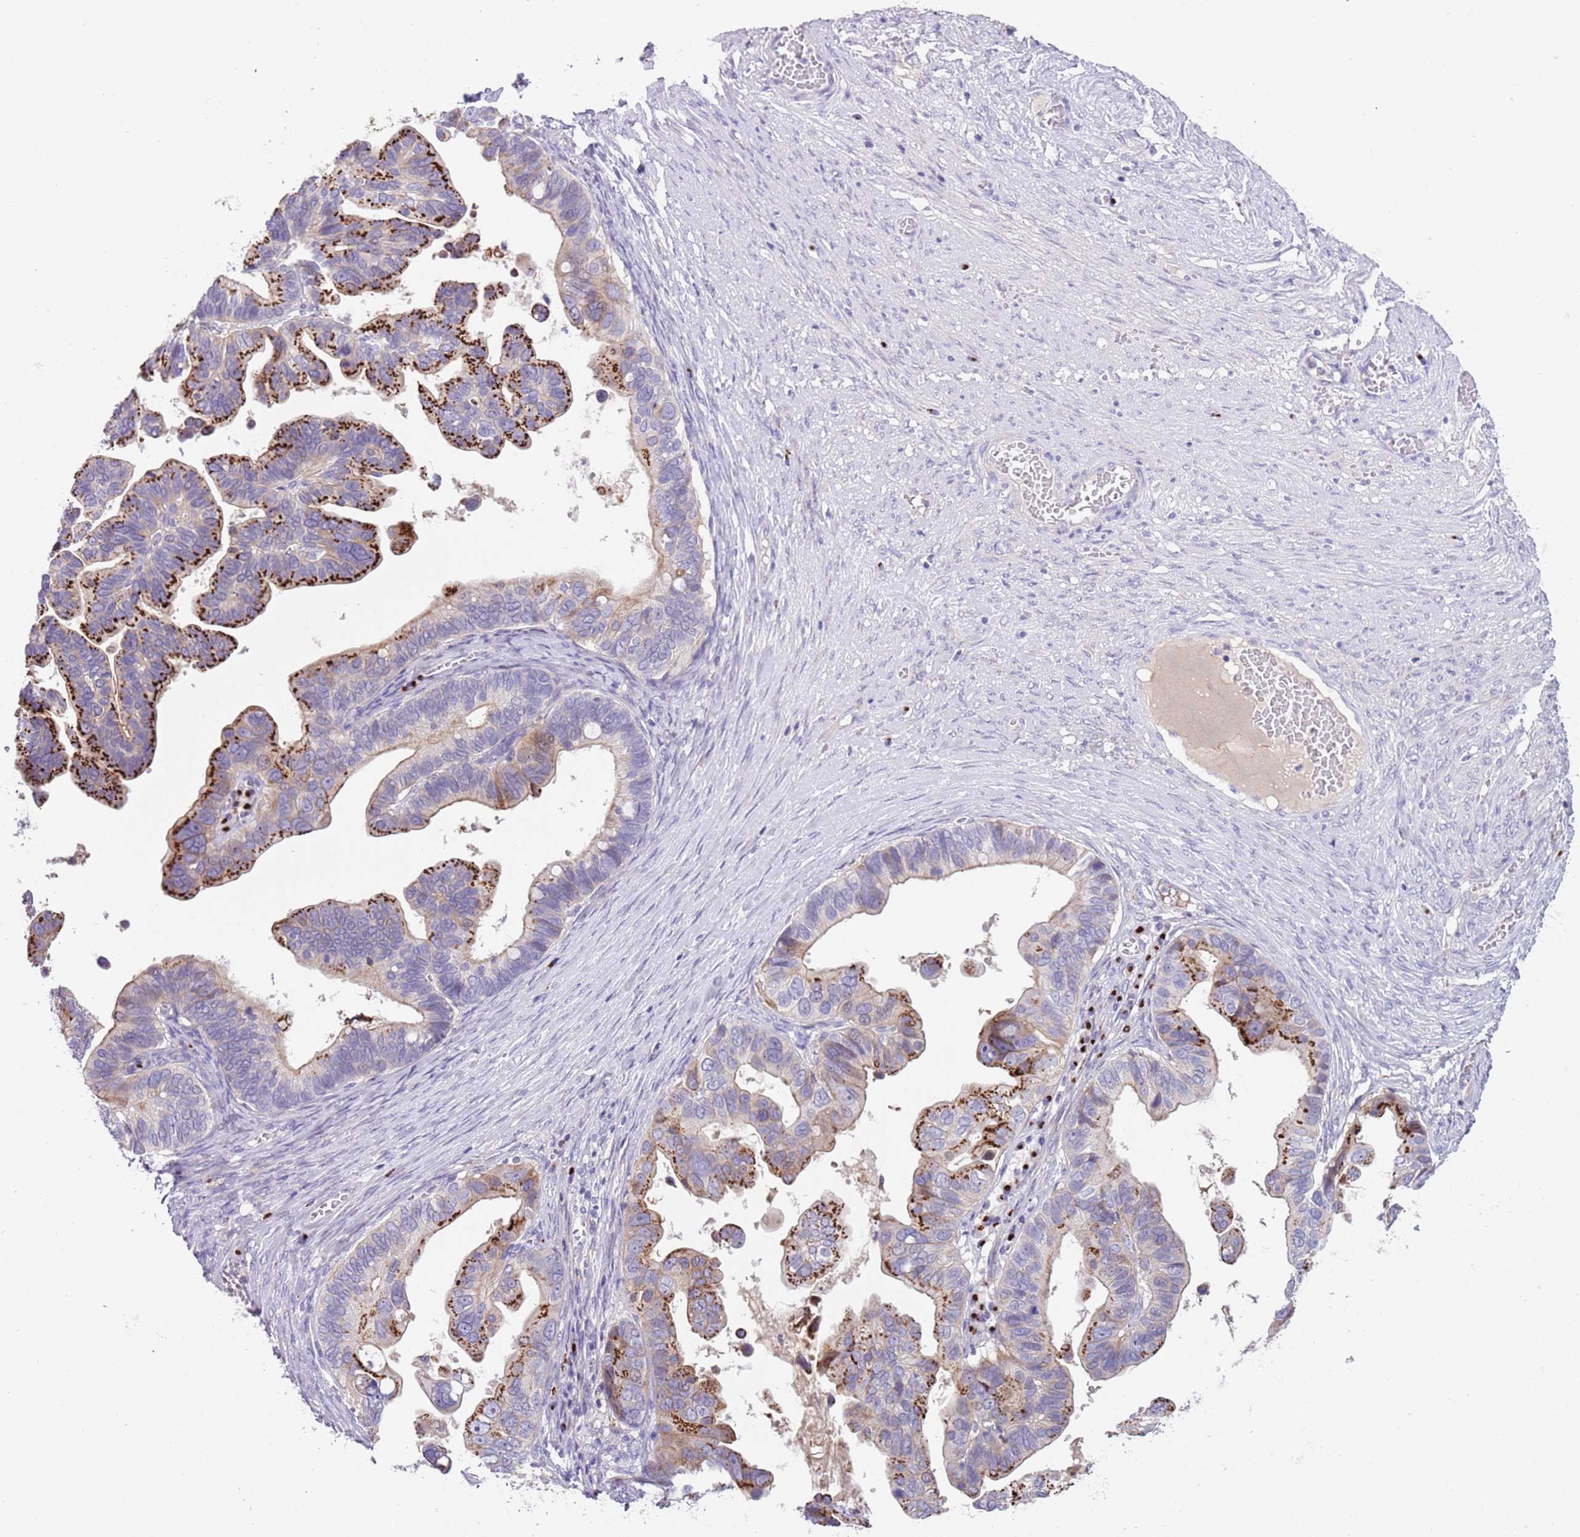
{"staining": {"intensity": "strong", "quantity": "25%-75%", "location": "cytoplasmic/membranous"}, "tissue": "ovarian cancer", "cell_type": "Tumor cells", "image_type": "cancer", "snomed": [{"axis": "morphology", "description": "Cystadenocarcinoma, serous, NOS"}, {"axis": "topography", "description": "Ovary"}], "caption": "Immunohistochemical staining of human ovarian cancer (serous cystadenocarcinoma) reveals strong cytoplasmic/membranous protein positivity in about 25%-75% of tumor cells.", "gene": "C2CD3", "patient": {"sex": "female", "age": 56}}